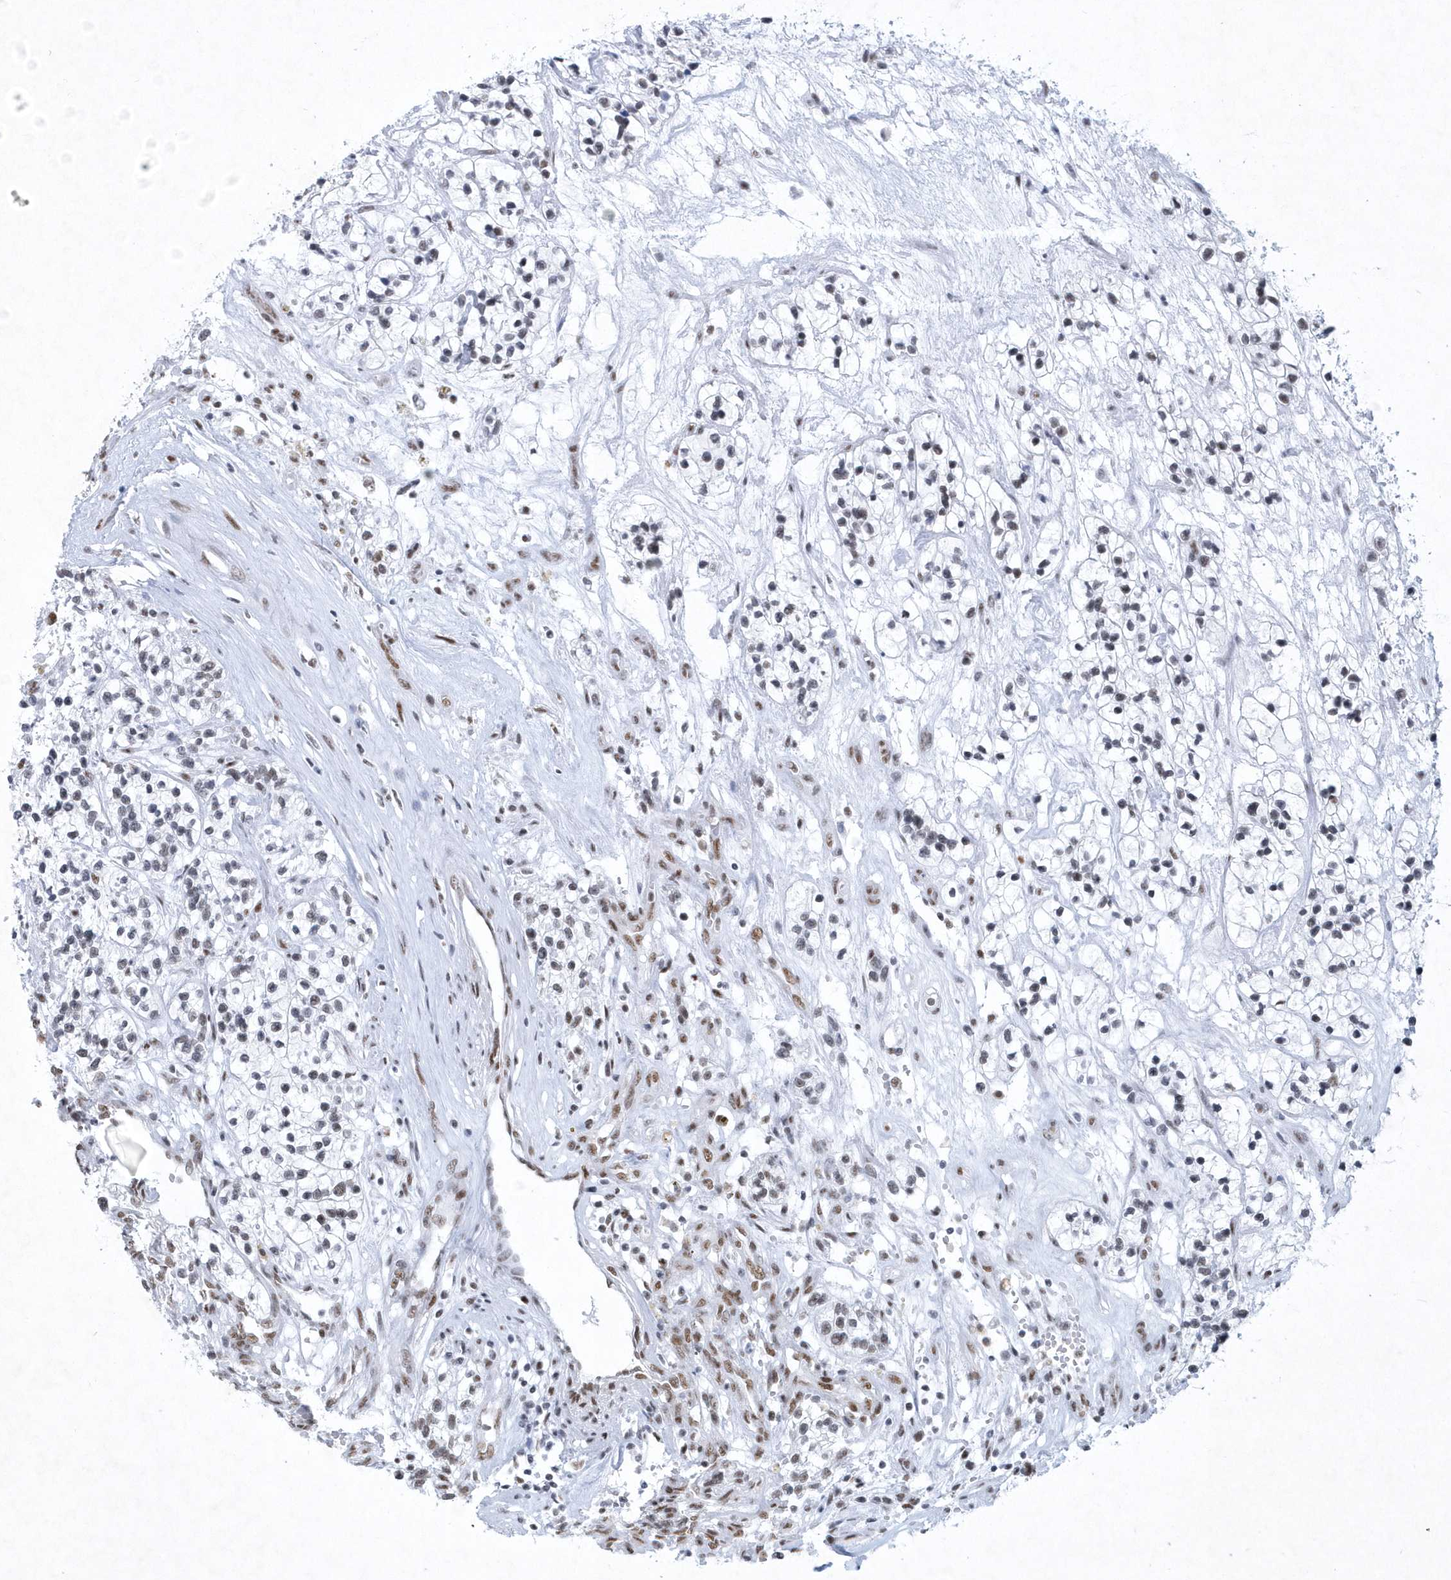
{"staining": {"intensity": "moderate", "quantity": "<25%", "location": "nuclear"}, "tissue": "renal cancer", "cell_type": "Tumor cells", "image_type": "cancer", "snomed": [{"axis": "morphology", "description": "Adenocarcinoma, NOS"}, {"axis": "topography", "description": "Kidney"}], "caption": "IHC histopathology image of neoplastic tissue: renal cancer (adenocarcinoma) stained using immunohistochemistry (IHC) shows low levels of moderate protein expression localized specifically in the nuclear of tumor cells, appearing as a nuclear brown color.", "gene": "DCLRE1A", "patient": {"sex": "female", "age": 57}}